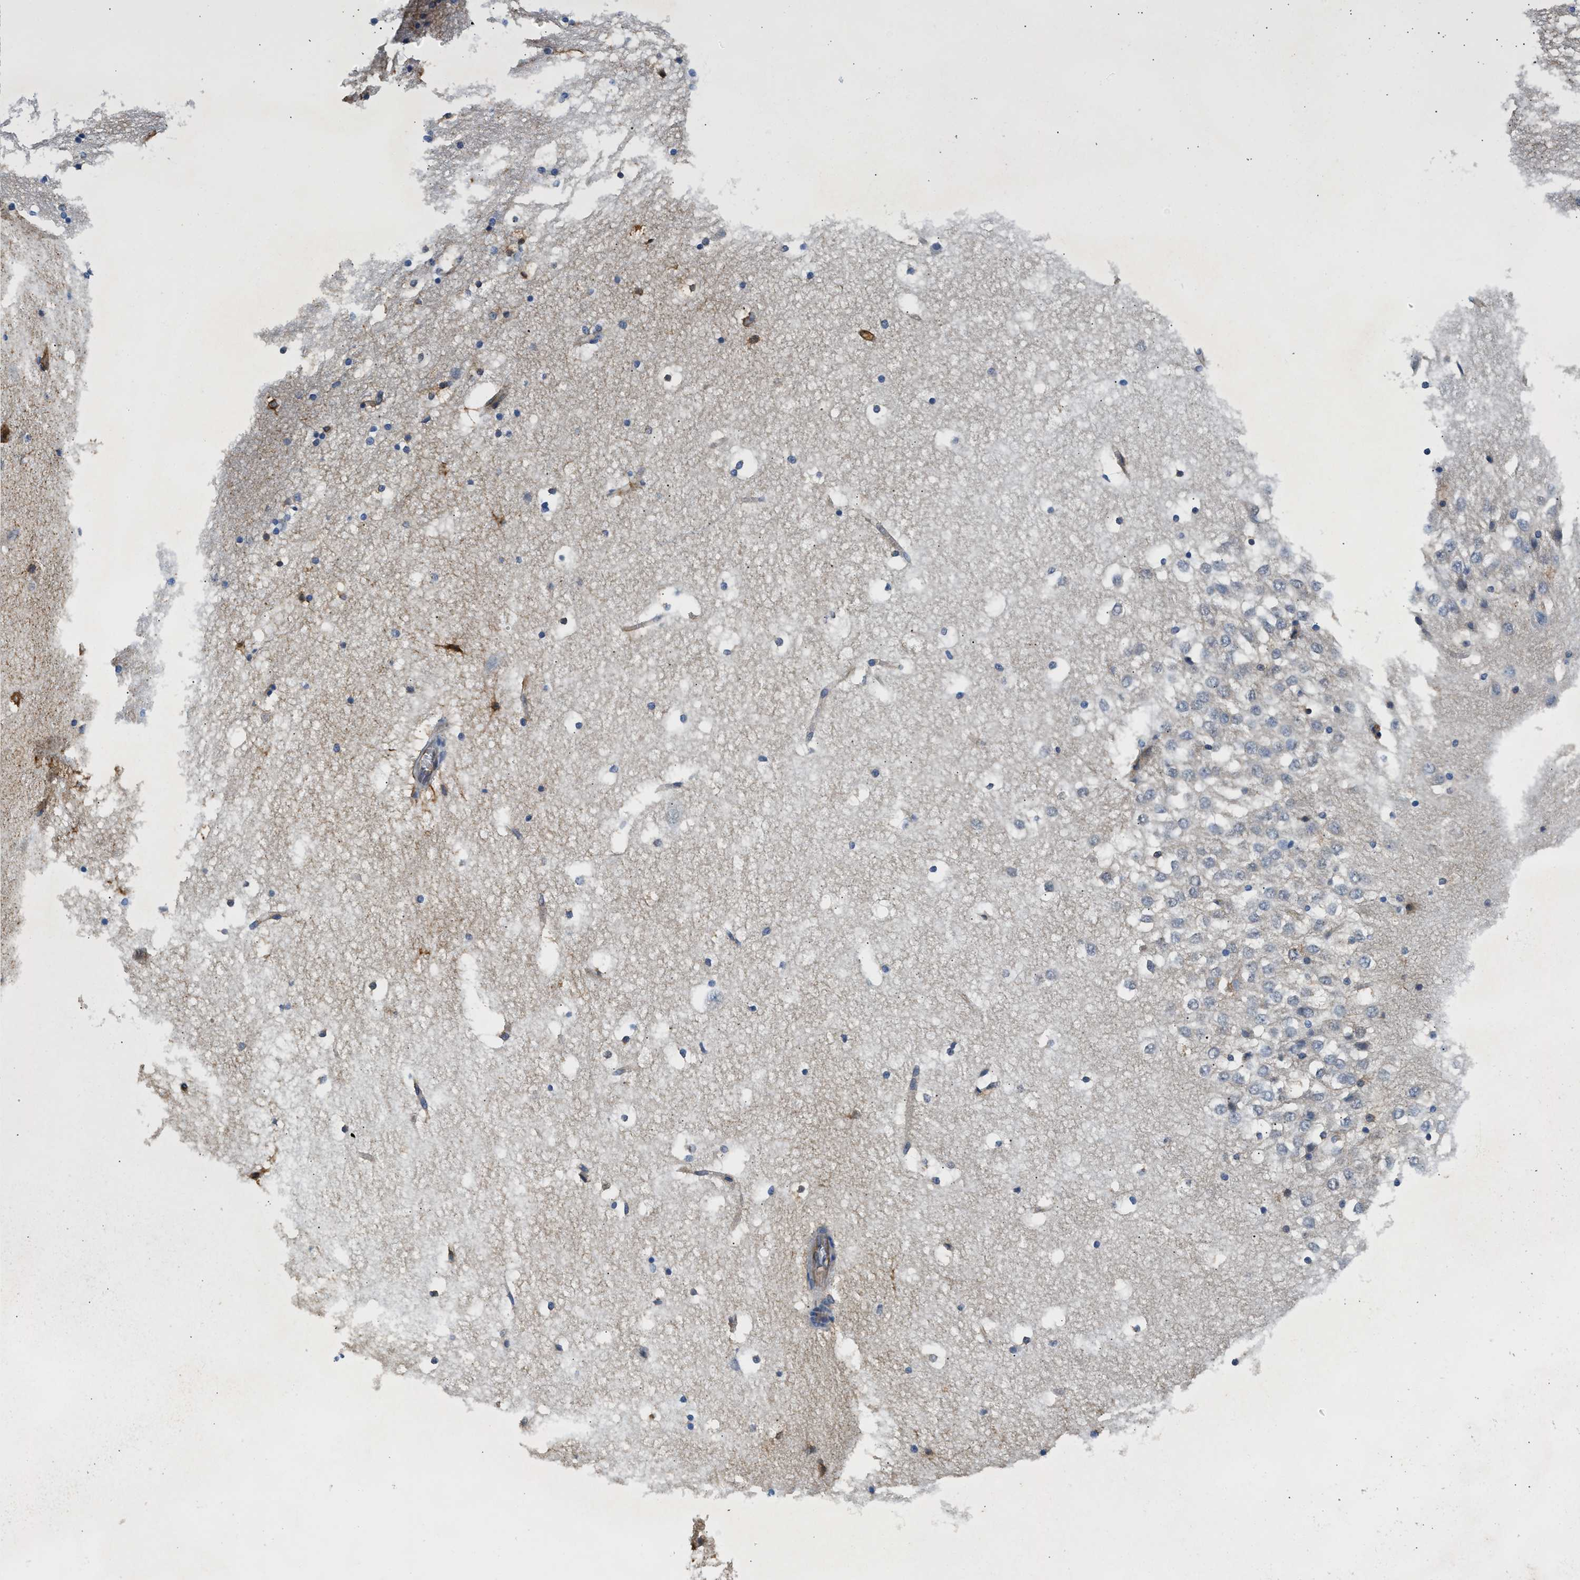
{"staining": {"intensity": "weak", "quantity": "<25%", "location": "cytoplasmic/membranous"}, "tissue": "hippocampus", "cell_type": "Glial cells", "image_type": "normal", "snomed": [{"axis": "morphology", "description": "Normal tissue, NOS"}, {"axis": "topography", "description": "Hippocampus"}], "caption": "Image shows no significant protein expression in glial cells of normal hippocampus.", "gene": "SAMD9L", "patient": {"sex": "male", "age": 45}}